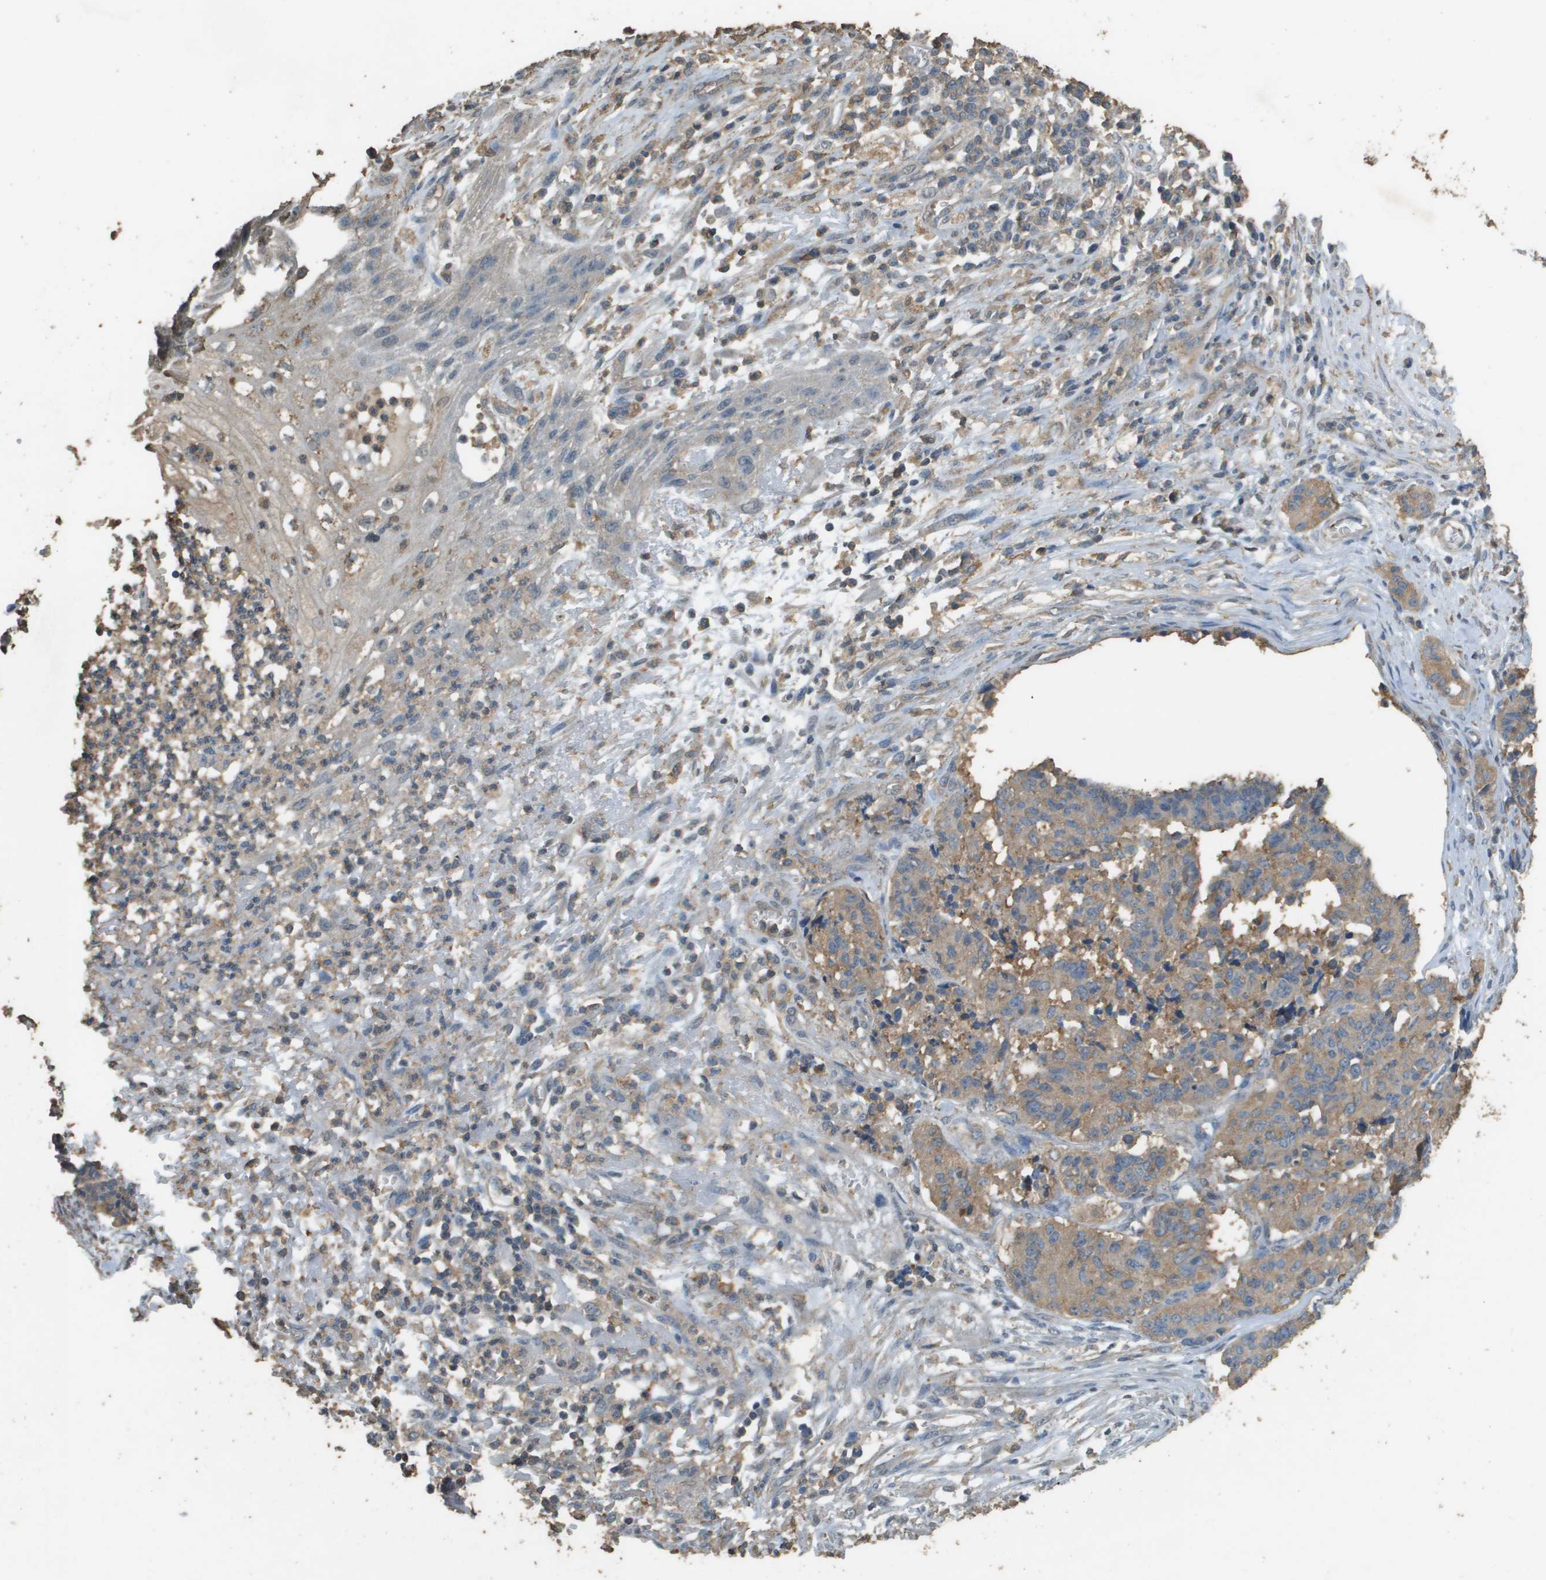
{"staining": {"intensity": "moderate", "quantity": ">75%", "location": "cytoplasmic/membranous"}, "tissue": "cervical cancer", "cell_type": "Tumor cells", "image_type": "cancer", "snomed": [{"axis": "morphology", "description": "Squamous cell carcinoma, NOS"}, {"axis": "topography", "description": "Cervix"}], "caption": "Protein expression by immunohistochemistry shows moderate cytoplasmic/membranous staining in approximately >75% of tumor cells in squamous cell carcinoma (cervical).", "gene": "MS4A7", "patient": {"sex": "female", "age": 35}}